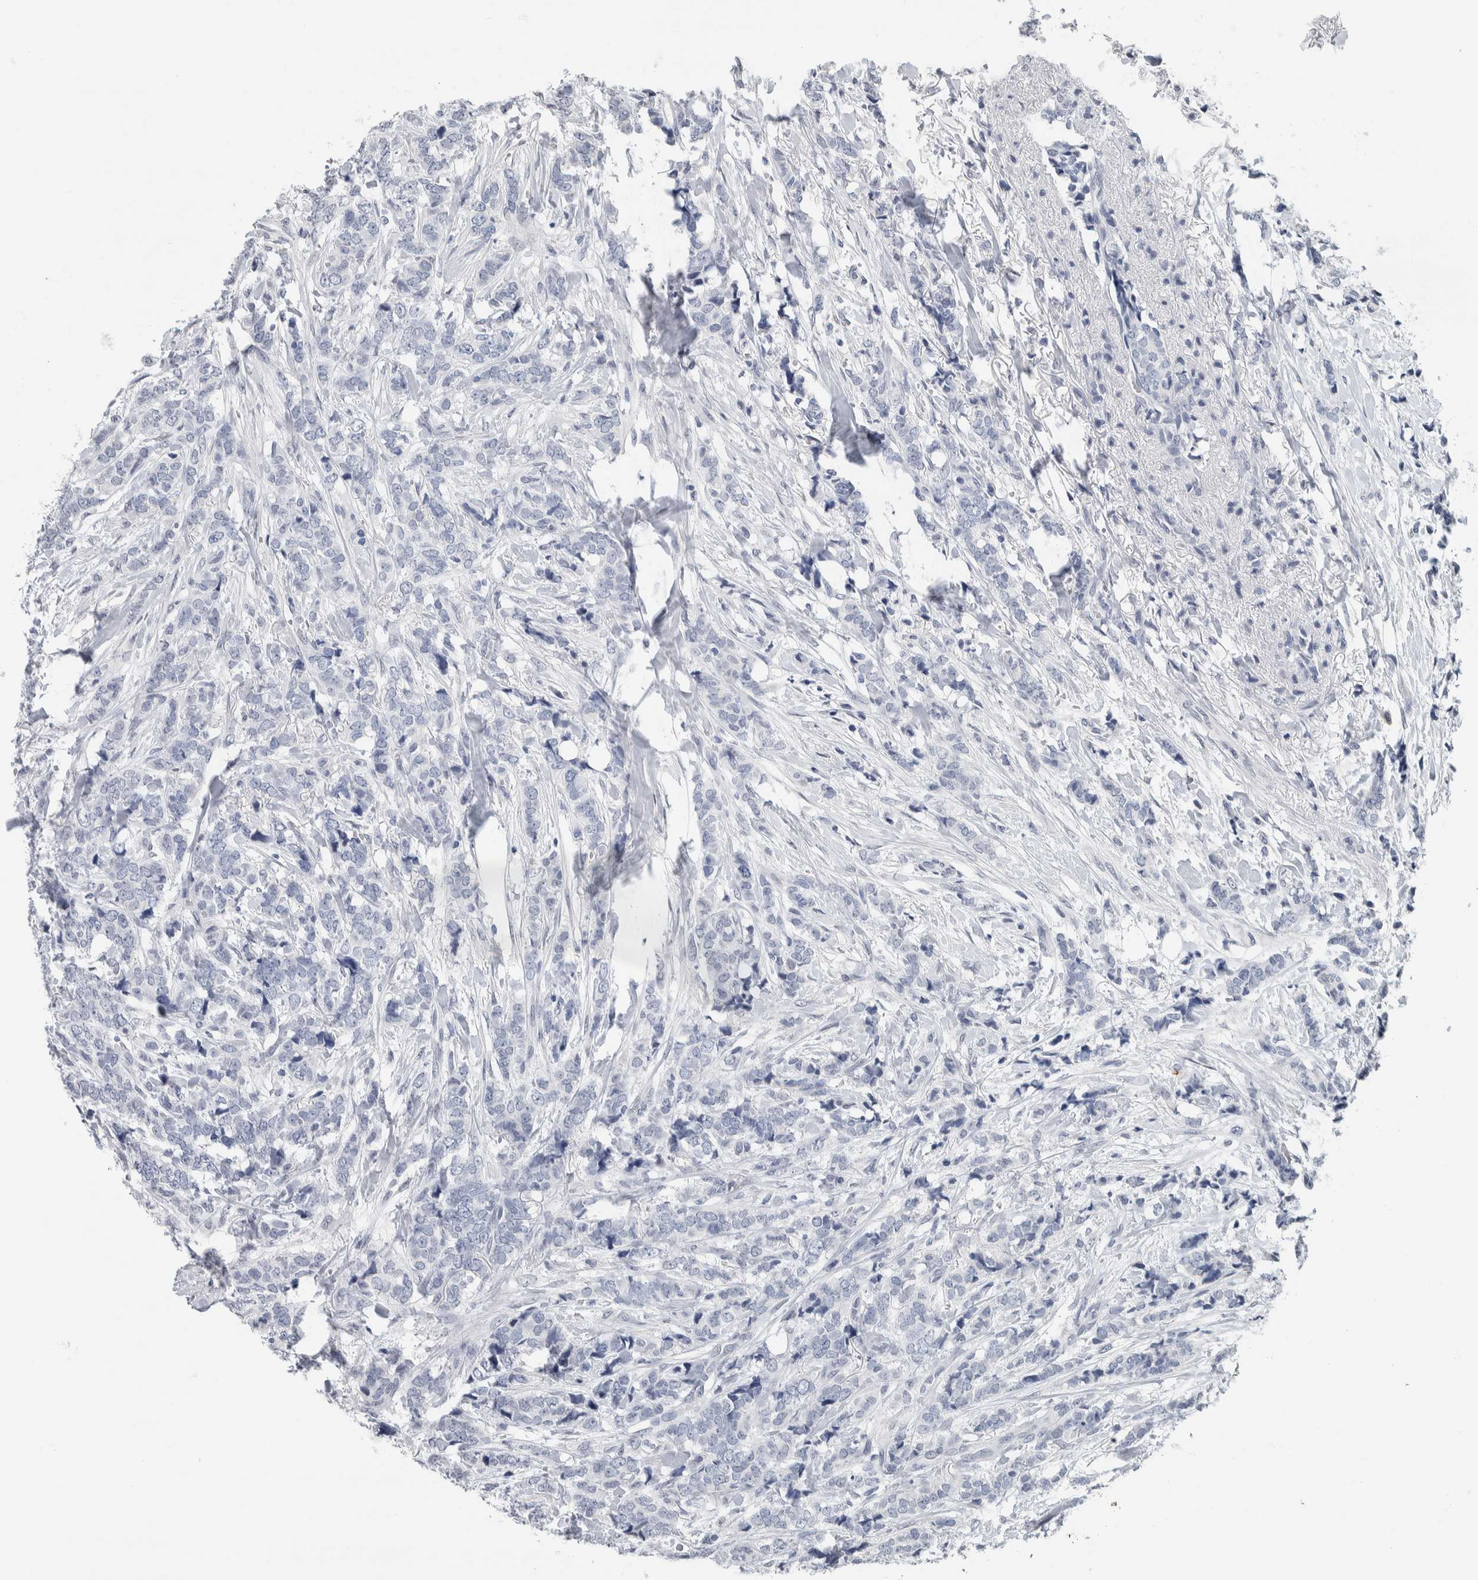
{"staining": {"intensity": "negative", "quantity": "none", "location": "none"}, "tissue": "breast cancer", "cell_type": "Tumor cells", "image_type": "cancer", "snomed": [{"axis": "morphology", "description": "Lobular carcinoma"}, {"axis": "topography", "description": "Skin"}, {"axis": "topography", "description": "Breast"}], "caption": "High magnification brightfield microscopy of breast lobular carcinoma stained with DAB (3,3'-diaminobenzidine) (brown) and counterstained with hematoxylin (blue): tumor cells show no significant positivity. (DAB immunohistochemistry (IHC) visualized using brightfield microscopy, high magnification).", "gene": "NEFM", "patient": {"sex": "female", "age": 46}}